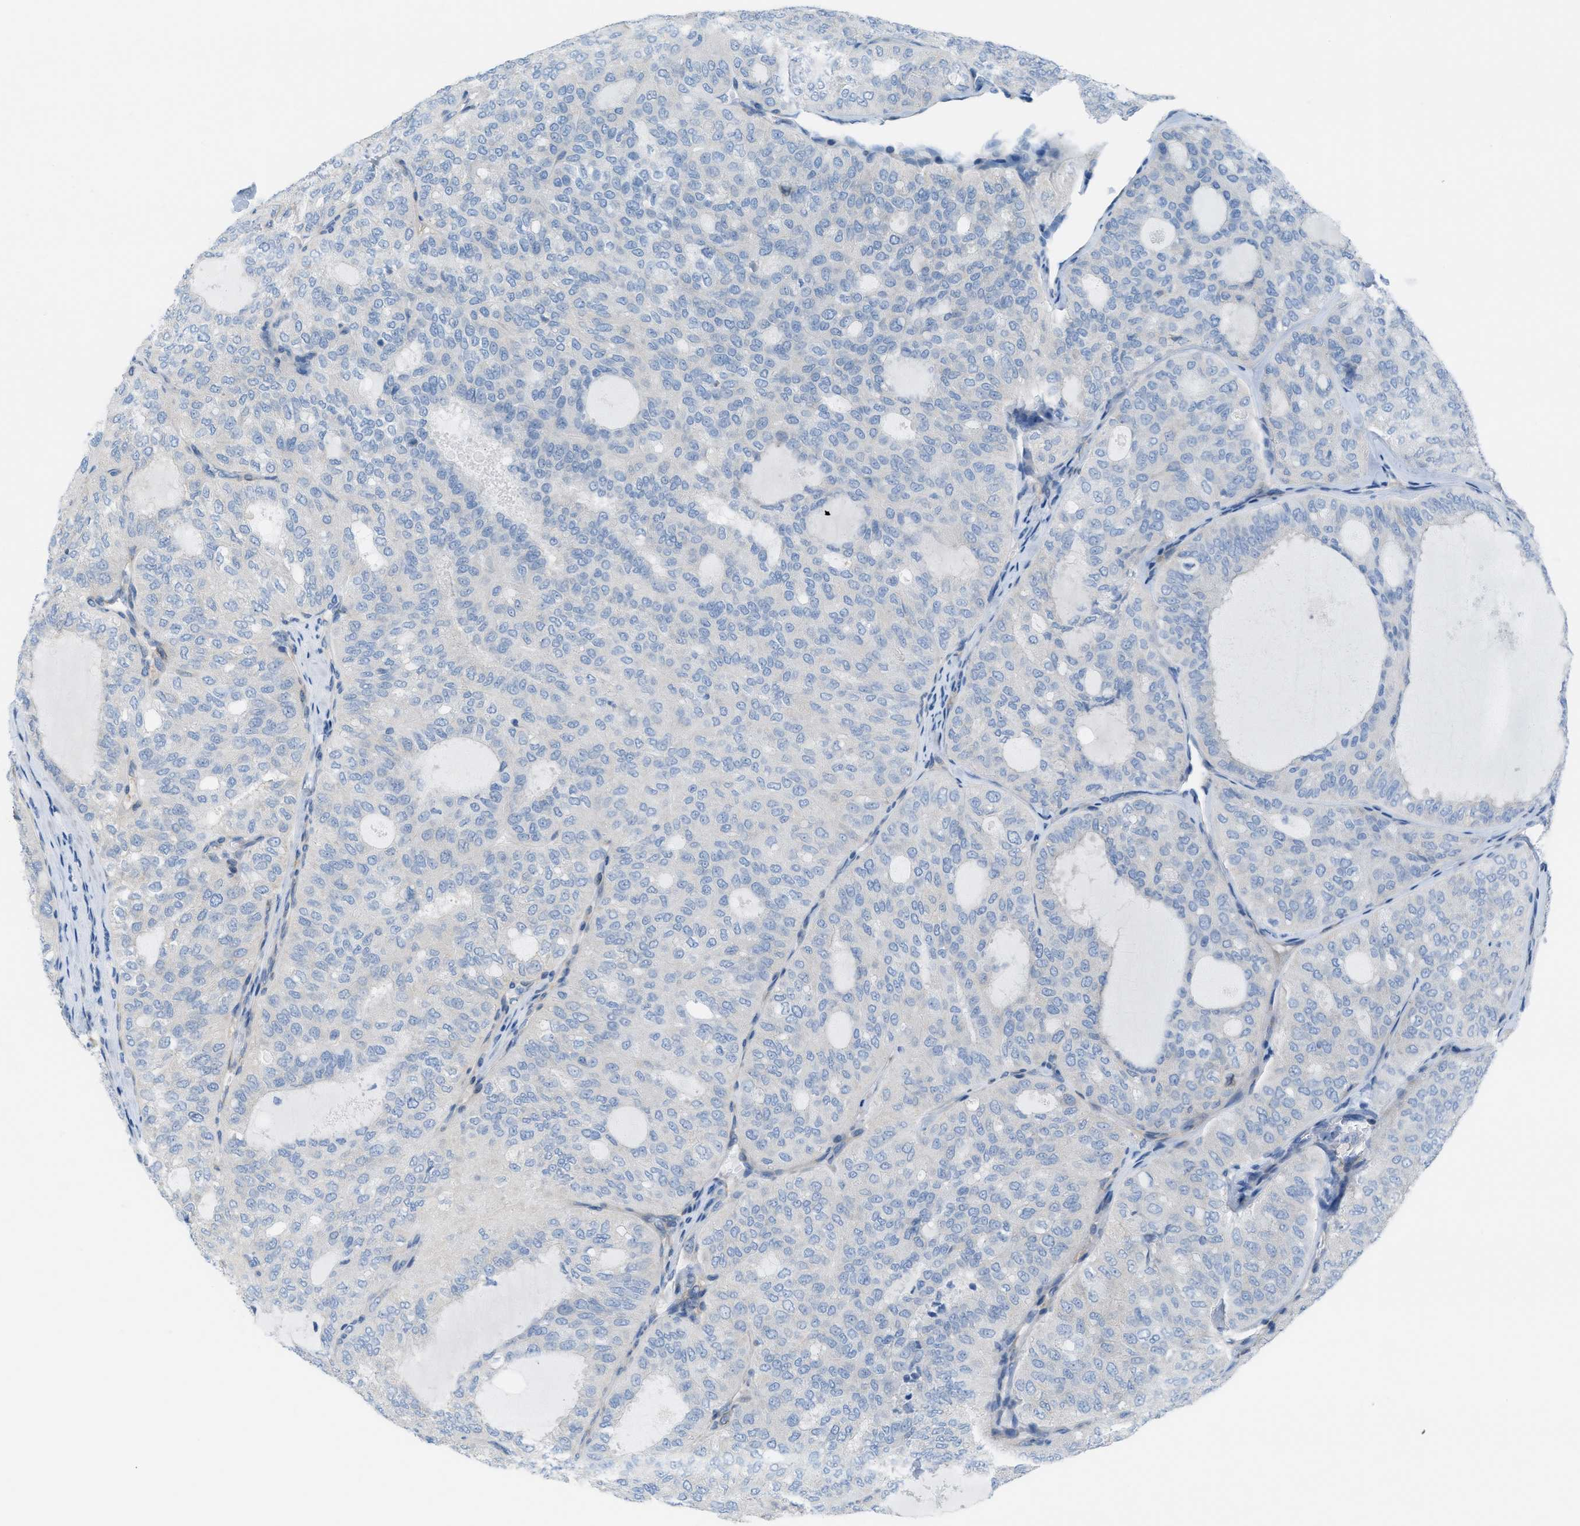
{"staining": {"intensity": "negative", "quantity": "none", "location": "none"}, "tissue": "thyroid cancer", "cell_type": "Tumor cells", "image_type": "cancer", "snomed": [{"axis": "morphology", "description": "Follicular adenoma carcinoma, NOS"}, {"axis": "topography", "description": "Thyroid gland"}], "caption": "High power microscopy image of an IHC micrograph of follicular adenoma carcinoma (thyroid), revealing no significant positivity in tumor cells. (DAB (3,3'-diaminobenzidine) immunohistochemistry visualized using brightfield microscopy, high magnification).", "gene": "ASGR1", "patient": {"sex": "male", "age": 75}}